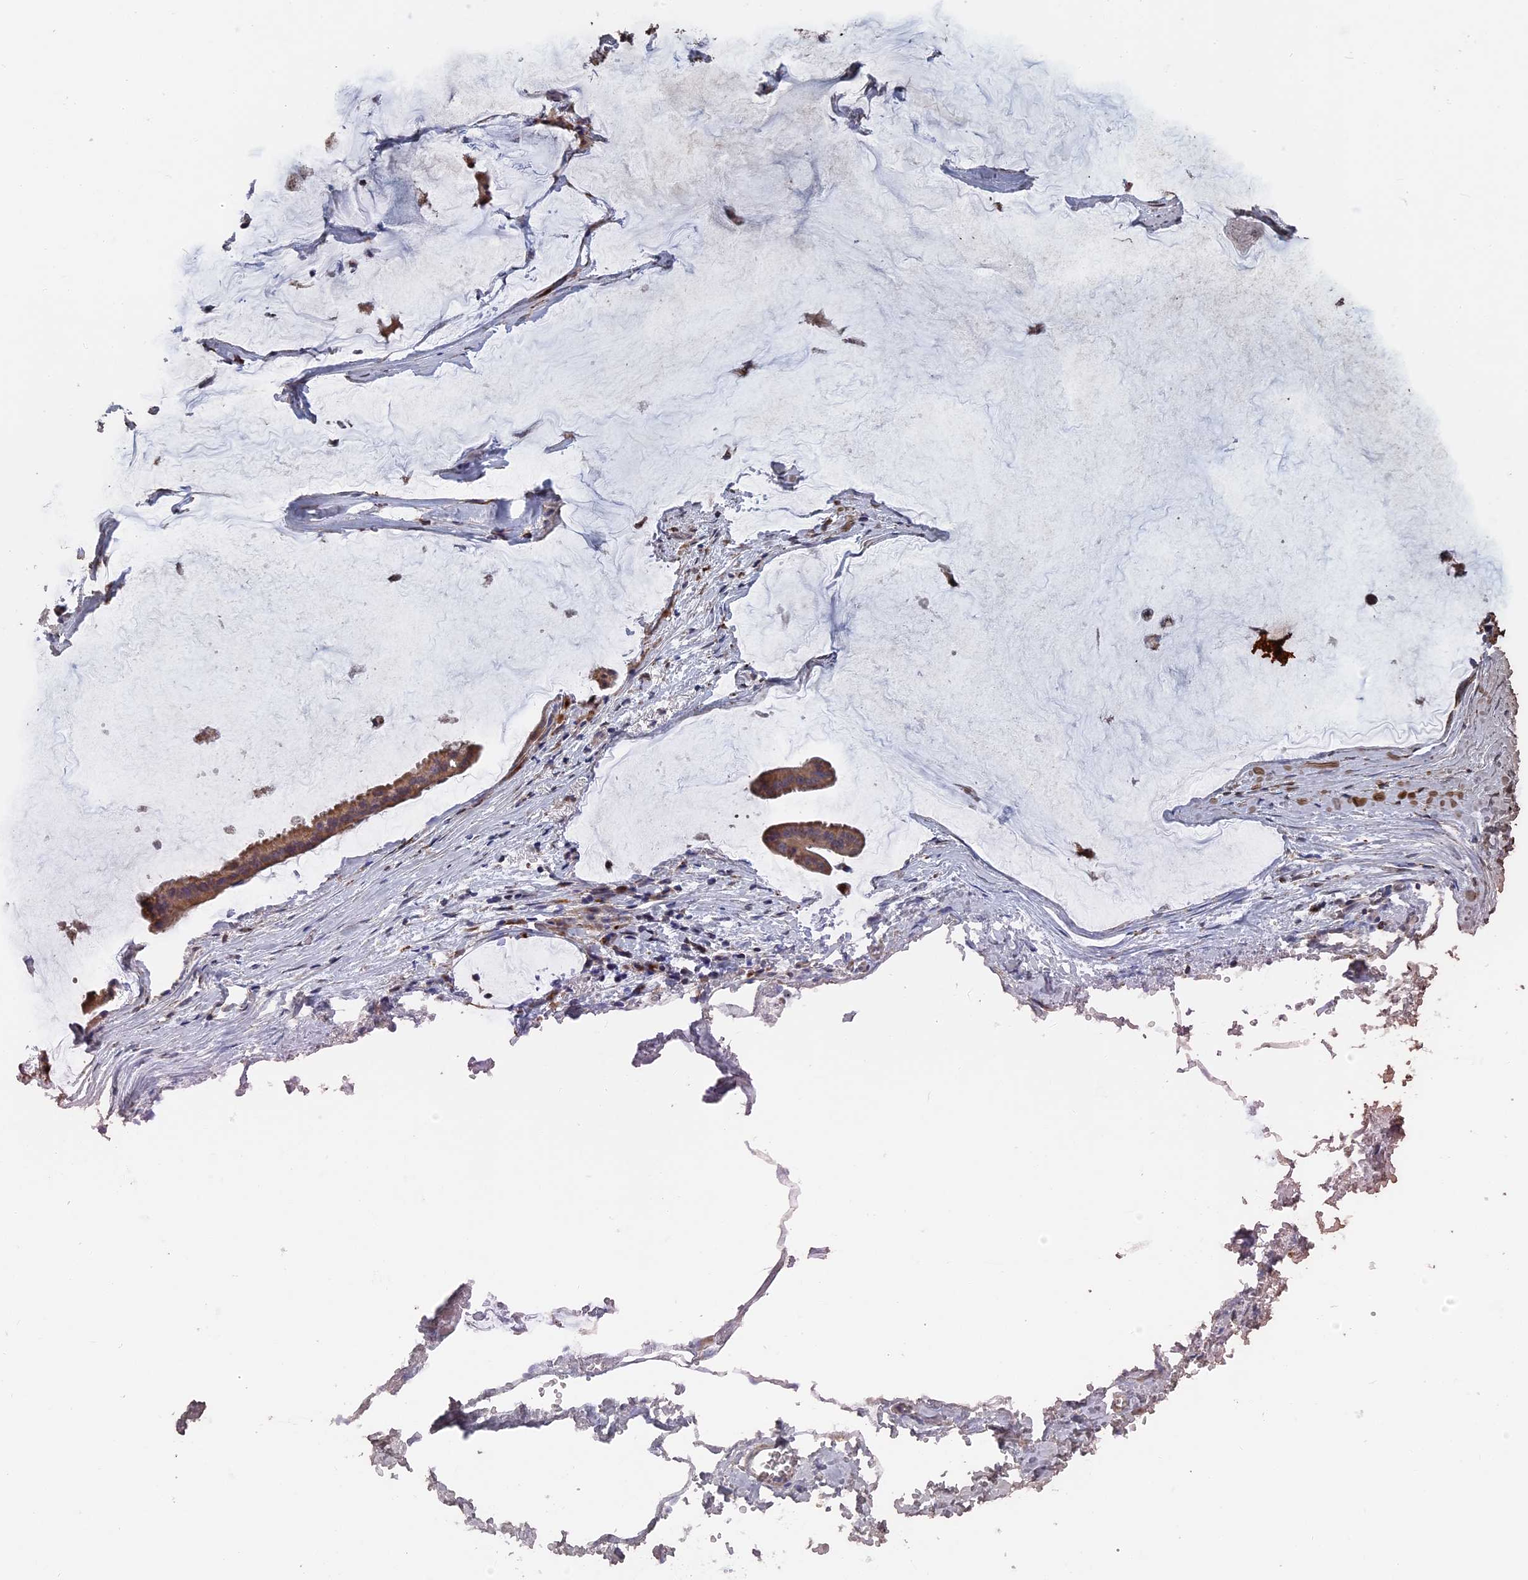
{"staining": {"intensity": "moderate", "quantity": ">75%", "location": "cytoplasmic/membranous"}, "tissue": "ovarian cancer", "cell_type": "Tumor cells", "image_type": "cancer", "snomed": [{"axis": "morphology", "description": "Cystadenocarcinoma, mucinous, NOS"}, {"axis": "topography", "description": "Ovary"}], "caption": "Immunohistochemistry (IHC) (DAB) staining of human mucinous cystadenocarcinoma (ovarian) displays moderate cytoplasmic/membranous protein expression in approximately >75% of tumor cells.", "gene": "SMG9", "patient": {"sex": "female", "age": 73}}